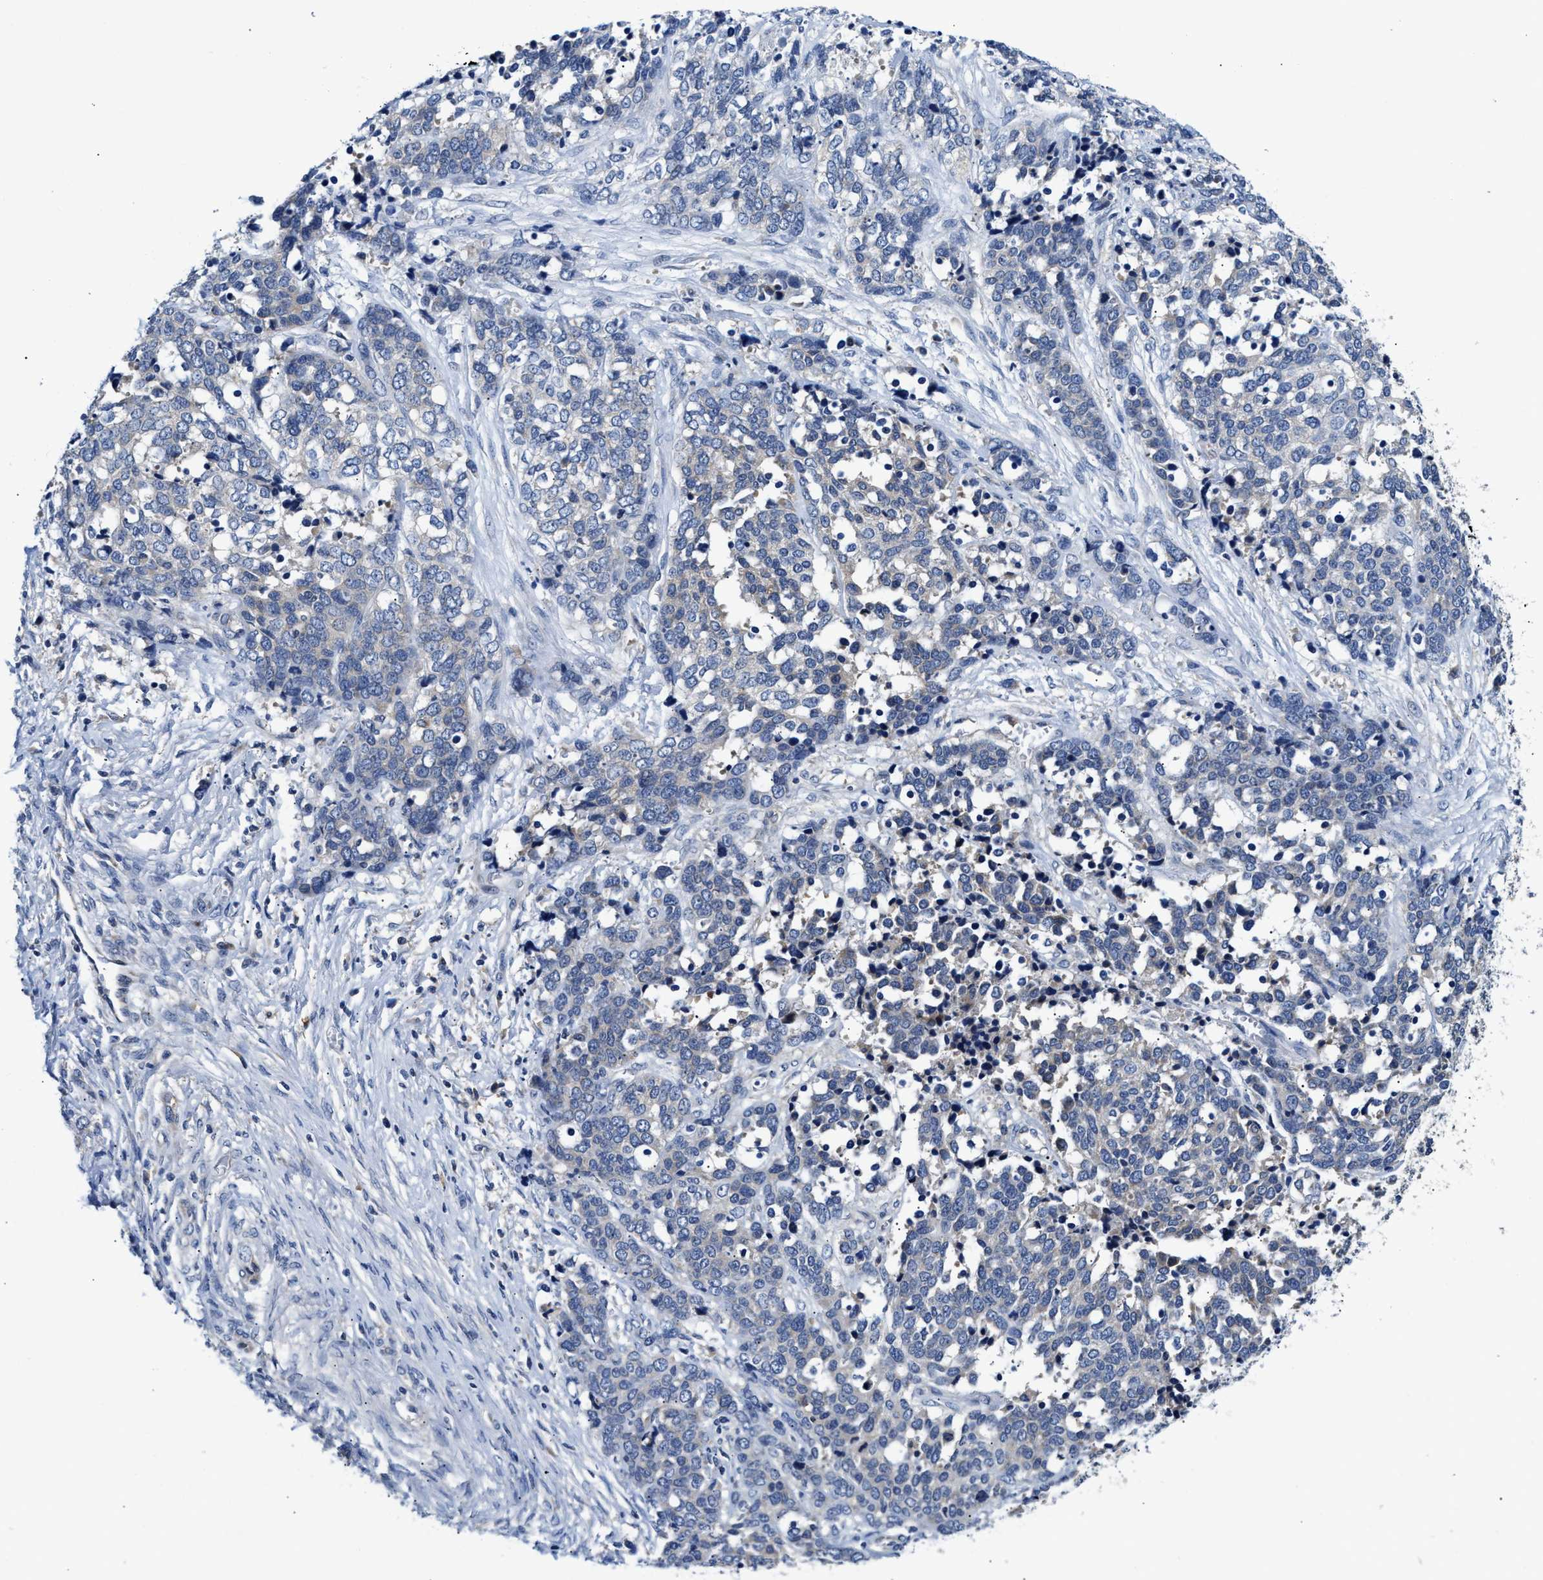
{"staining": {"intensity": "negative", "quantity": "none", "location": "none"}, "tissue": "ovarian cancer", "cell_type": "Tumor cells", "image_type": "cancer", "snomed": [{"axis": "morphology", "description": "Cystadenocarcinoma, serous, NOS"}, {"axis": "topography", "description": "Ovary"}], "caption": "Immunohistochemical staining of ovarian cancer (serous cystadenocarcinoma) exhibits no significant staining in tumor cells. (Stains: DAB (3,3'-diaminobenzidine) immunohistochemistry (IHC) with hematoxylin counter stain, Microscopy: brightfield microscopy at high magnification).", "gene": "FAM185A", "patient": {"sex": "female", "age": 44}}